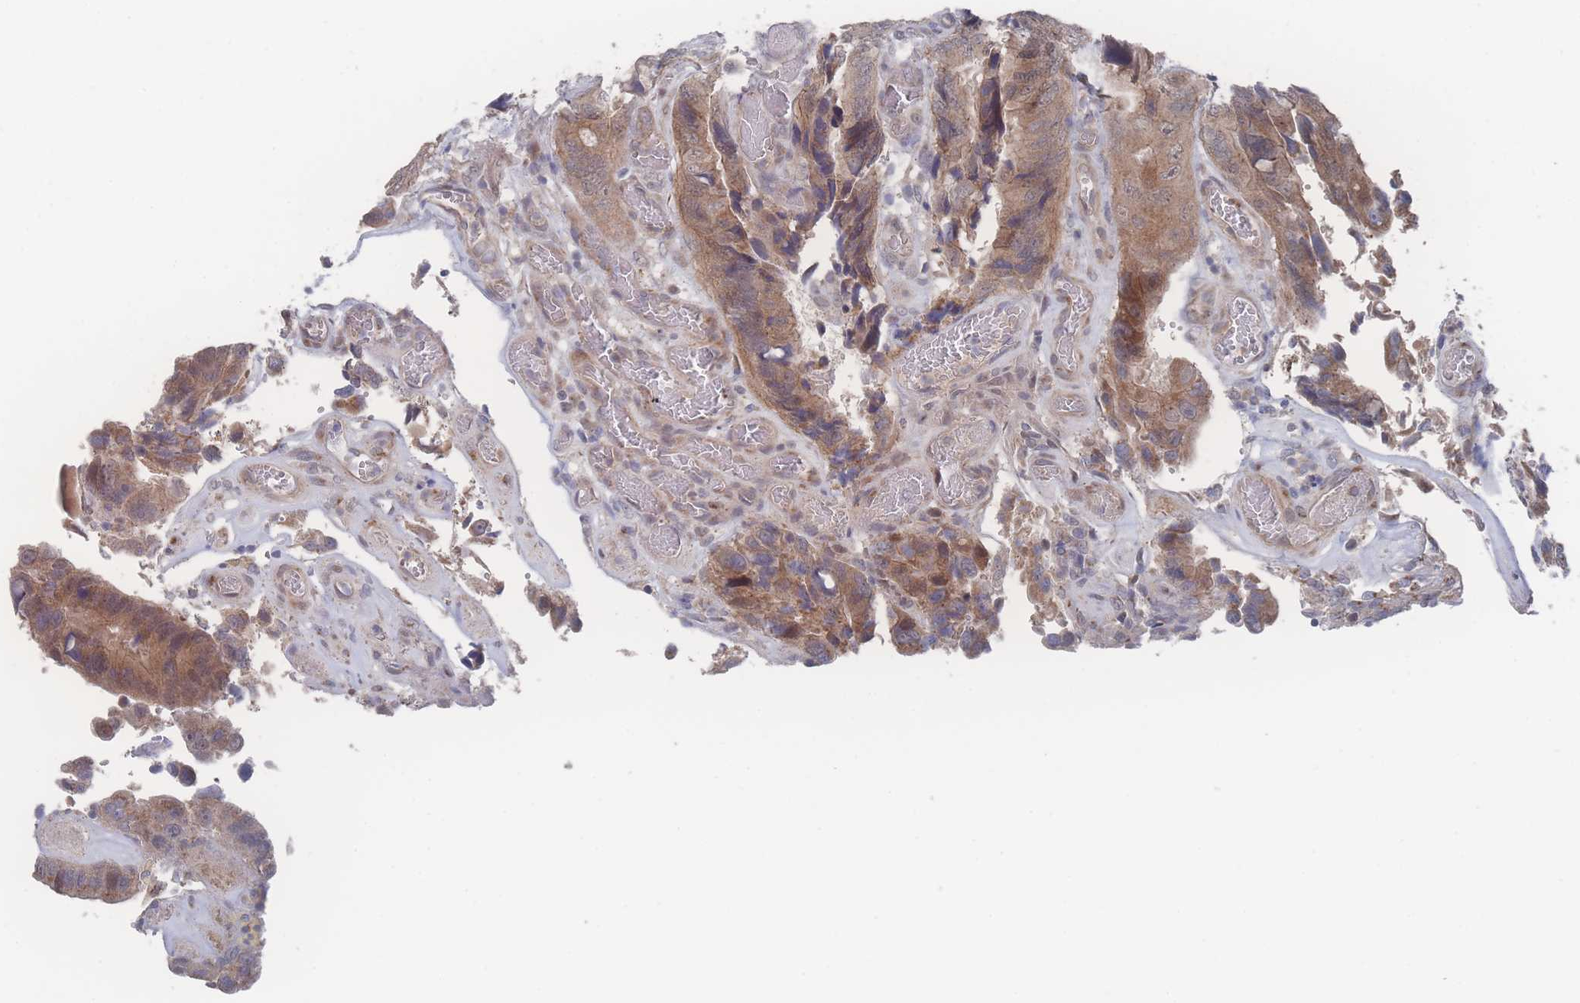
{"staining": {"intensity": "moderate", "quantity": ">75%", "location": "cytoplasmic/membranous,nuclear"}, "tissue": "colorectal cancer", "cell_type": "Tumor cells", "image_type": "cancer", "snomed": [{"axis": "morphology", "description": "Adenocarcinoma, NOS"}, {"axis": "topography", "description": "Colon"}], "caption": "A histopathology image showing moderate cytoplasmic/membranous and nuclear expression in about >75% of tumor cells in adenocarcinoma (colorectal), as visualized by brown immunohistochemical staining.", "gene": "NBEAL1", "patient": {"sex": "male", "age": 84}}